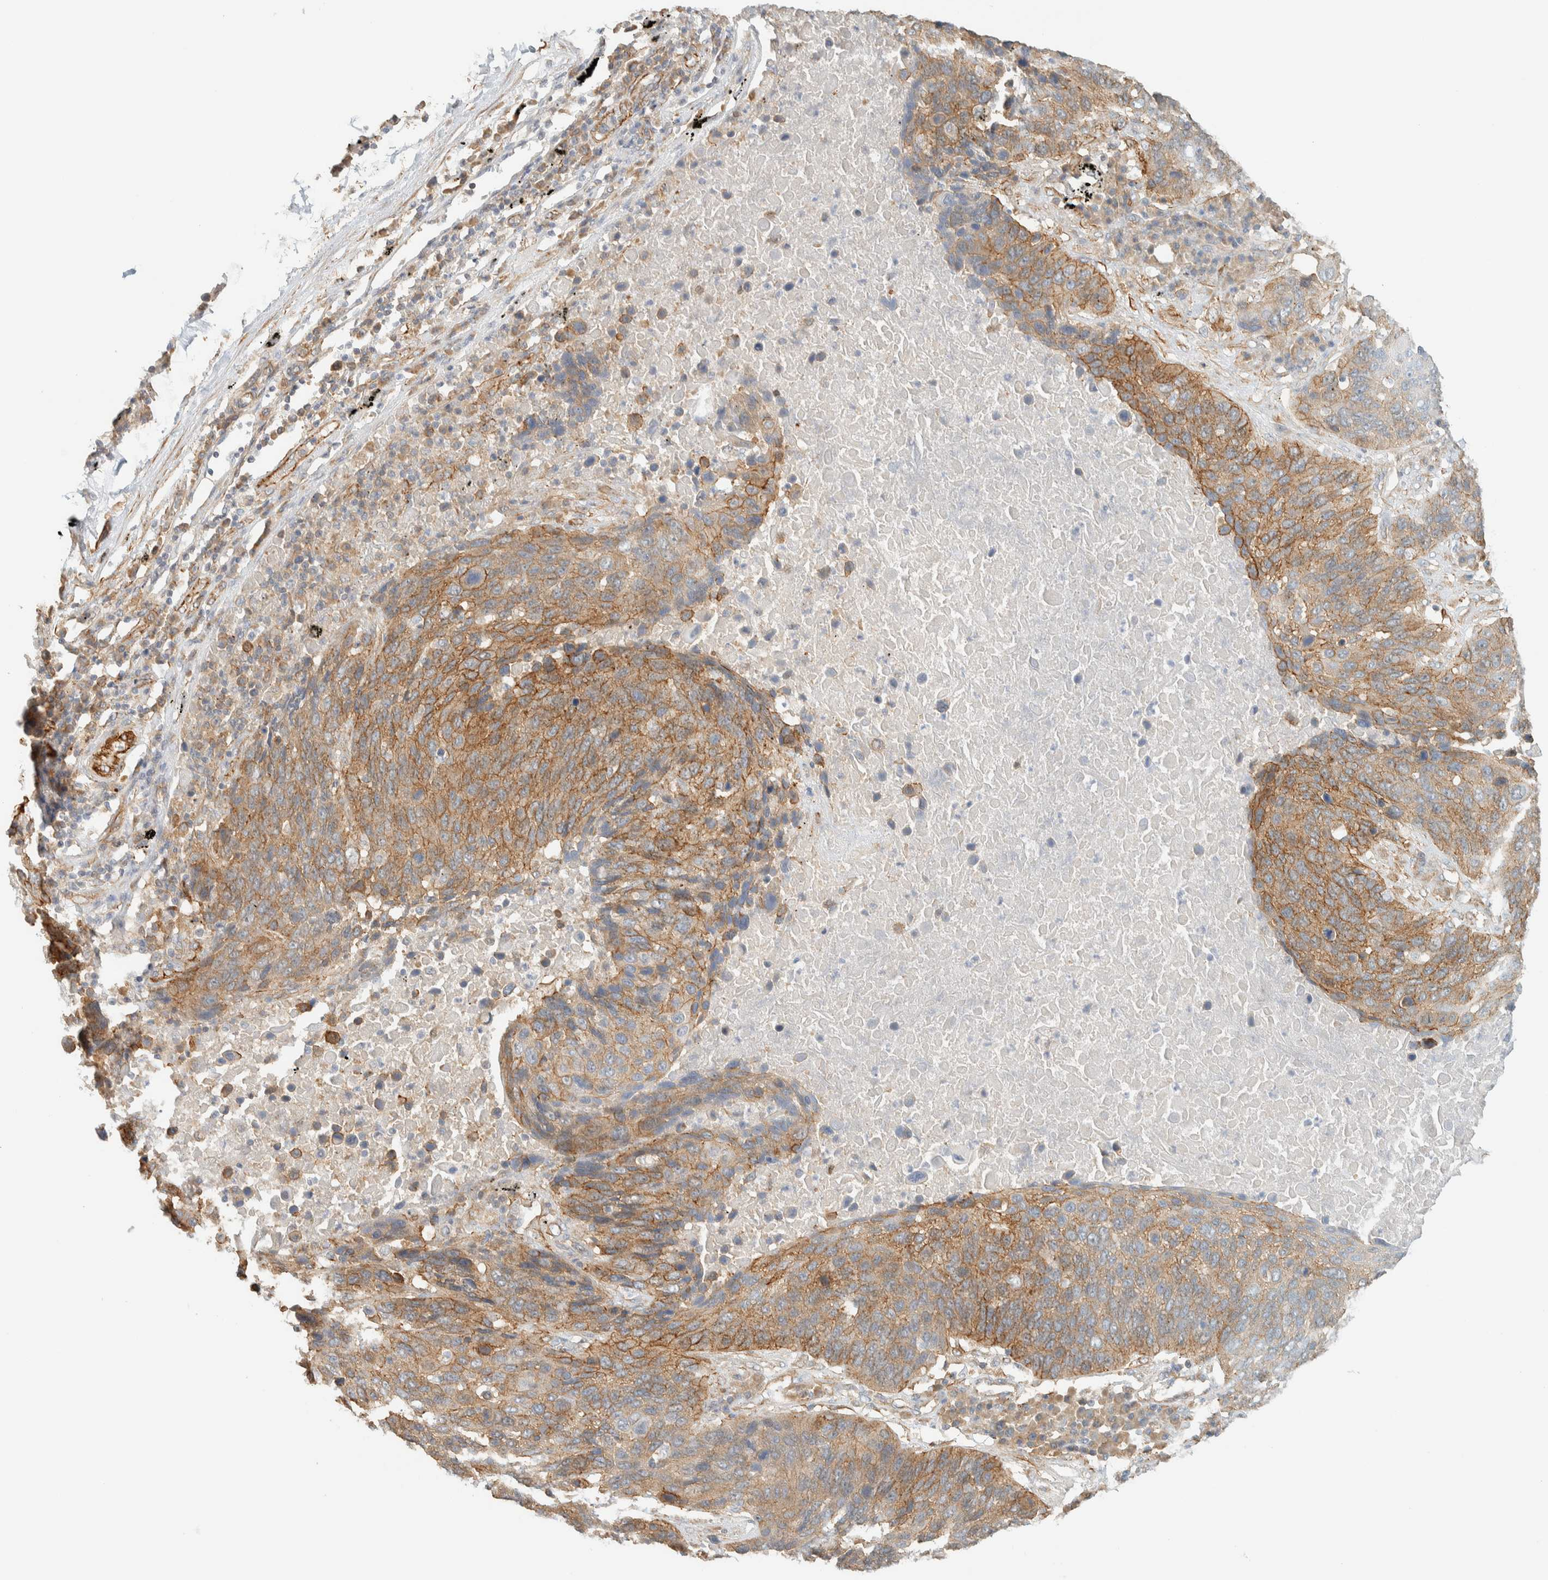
{"staining": {"intensity": "moderate", "quantity": ">75%", "location": "cytoplasmic/membranous"}, "tissue": "lung cancer", "cell_type": "Tumor cells", "image_type": "cancer", "snomed": [{"axis": "morphology", "description": "Squamous cell carcinoma, NOS"}, {"axis": "topography", "description": "Lung"}], "caption": "Tumor cells display medium levels of moderate cytoplasmic/membranous expression in approximately >75% of cells in squamous cell carcinoma (lung).", "gene": "LIMA1", "patient": {"sex": "male", "age": 66}}